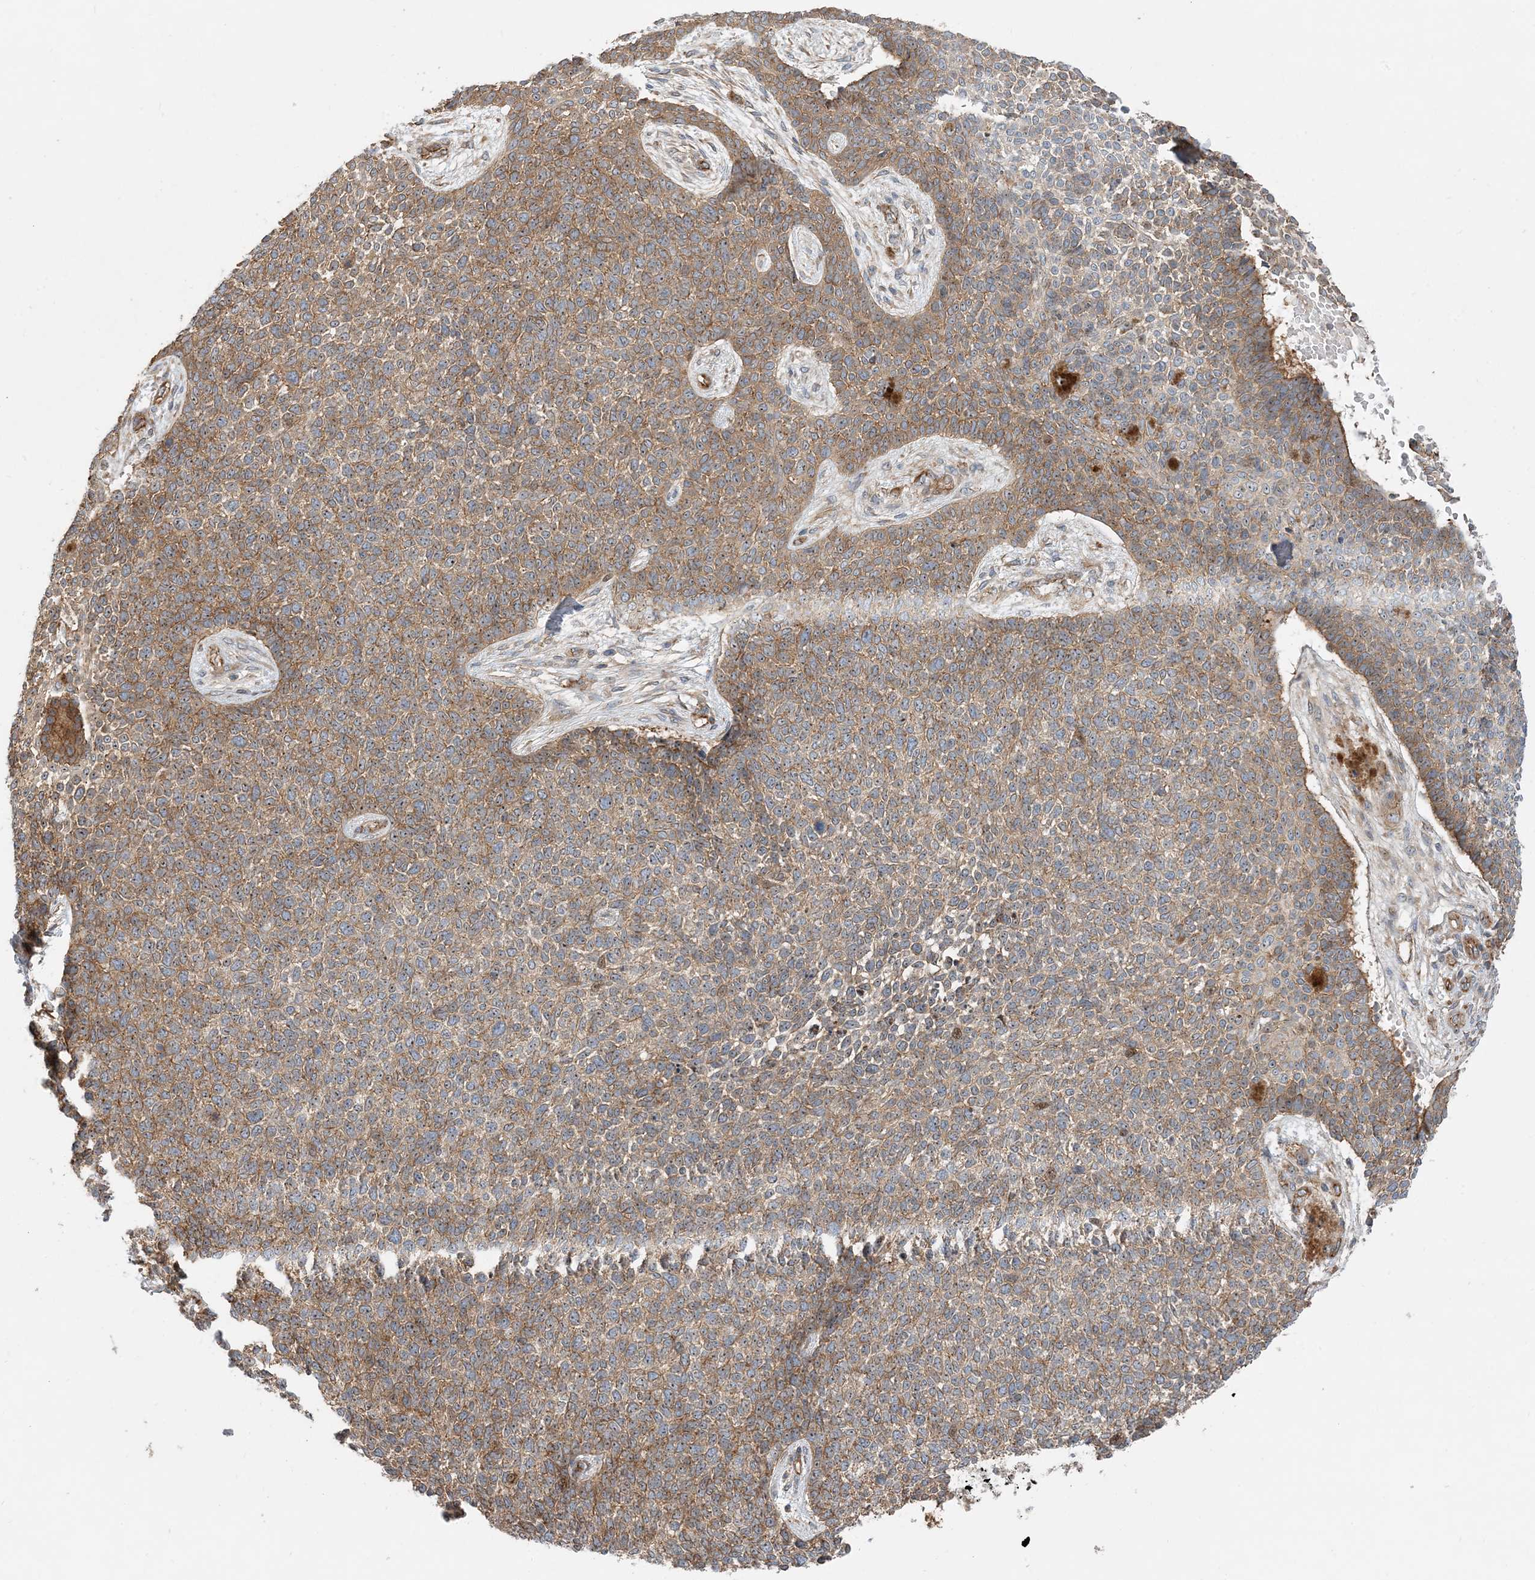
{"staining": {"intensity": "moderate", "quantity": ">75%", "location": "cytoplasmic/membranous"}, "tissue": "skin cancer", "cell_type": "Tumor cells", "image_type": "cancer", "snomed": [{"axis": "morphology", "description": "Basal cell carcinoma"}, {"axis": "topography", "description": "Skin"}], "caption": "This histopathology image demonstrates basal cell carcinoma (skin) stained with immunohistochemistry to label a protein in brown. The cytoplasmic/membranous of tumor cells show moderate positivity for the protein. Nuclei are counter-stained blue.", "gene": "MYL5", "patient": {"sex": "female", "age": 84}}